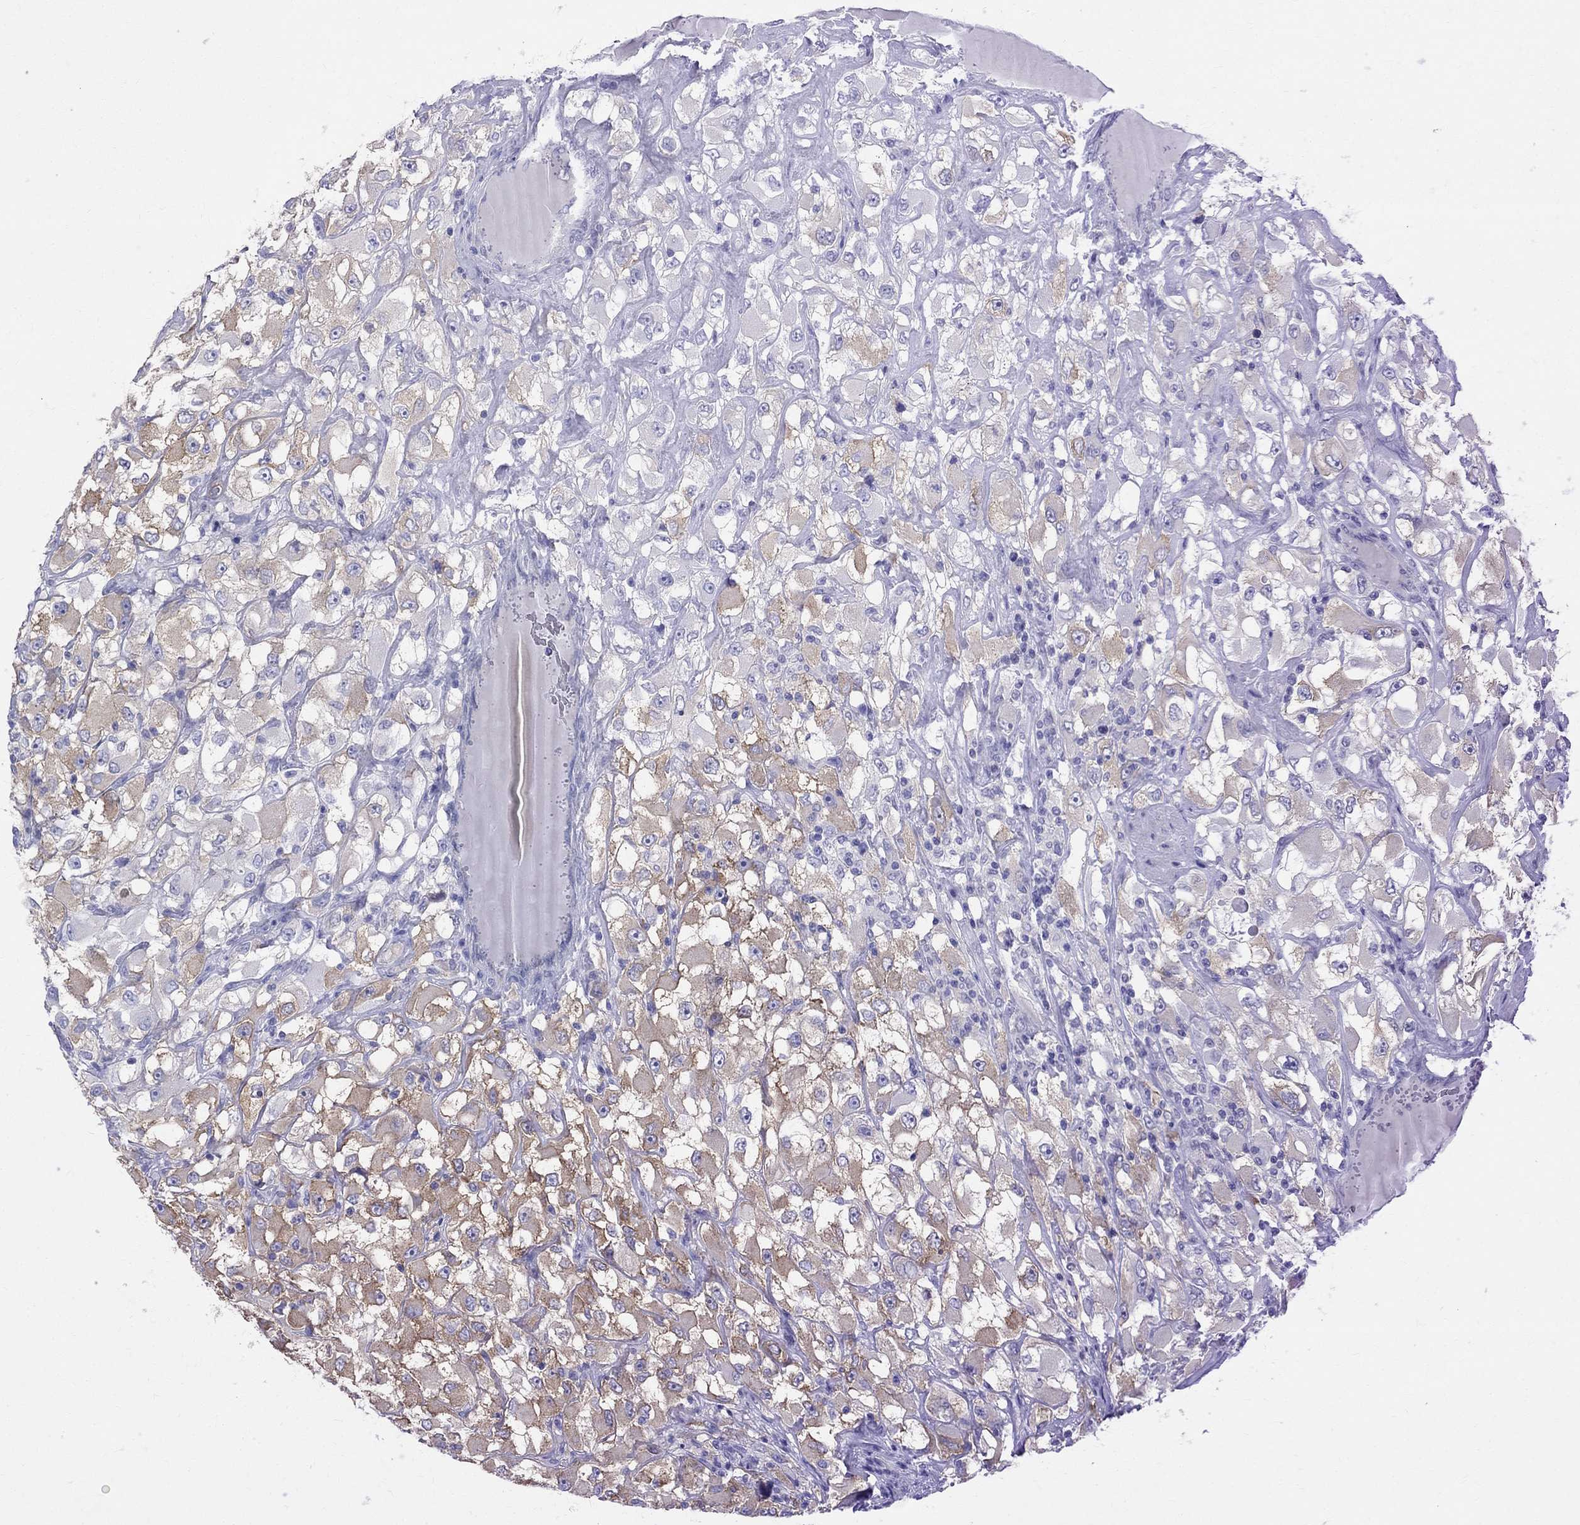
{"staining": {"intensity": "negative", "quantity": "none", "location": "none"}, "tissue": "renal cancer", "cell_type": "Tumor cells", "image_type": "cancer", "snomed": [{"axis": "morphology", "description": "Adenocarcinoma, NOS"}, {"axis": "topography", "description": "Kidney"}], "caption": "Immunohistochemistry (IHC) photomicrograph of neoplastic tissue: renal cancer stained with DAB (3,3'-diaminobenzidine) reveals no significant protein positivity in tumor cells.", "gene": "MAGEB6", "patient": {"sex": "female", "age": 52}}